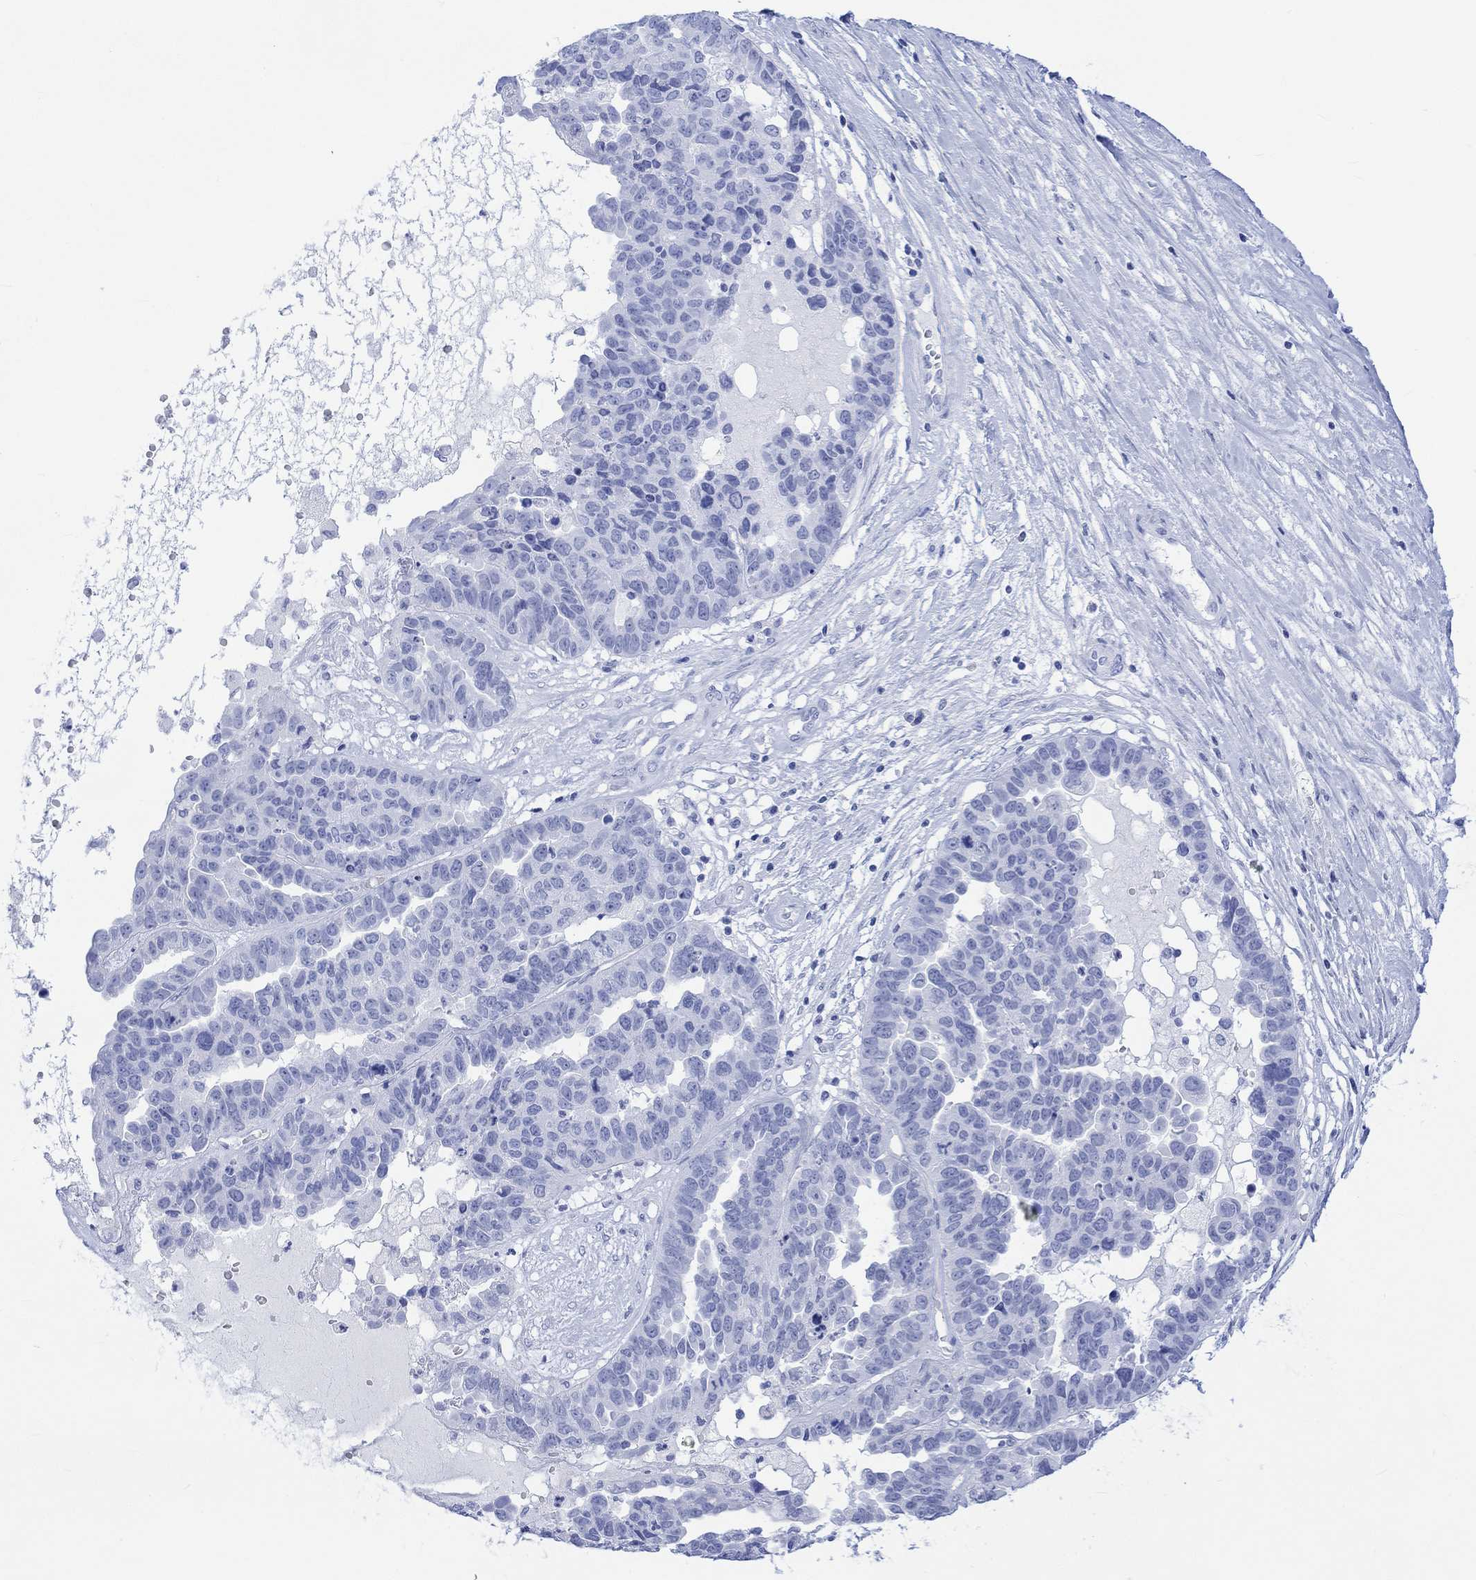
{"staining": {"intensity": "negative", "quantity": "none", "location": "none"}, "tissue": "ovarian cancer", "cell_type": "Tumor cells", "image_type": "cancer", "snomed": [{"axis": "morphology", "description": "Cystadenocarcinoma, serous, NOS"}, {"axis": "topography", "description": "Ovary"}], "caption": "There is no significant staining in tumor cells of ovarian serous cystadenocarcinoma. (DAB IHC, high magnification).", "gene": "CELF4", "patient": {"sex": "female", "age": 87}}